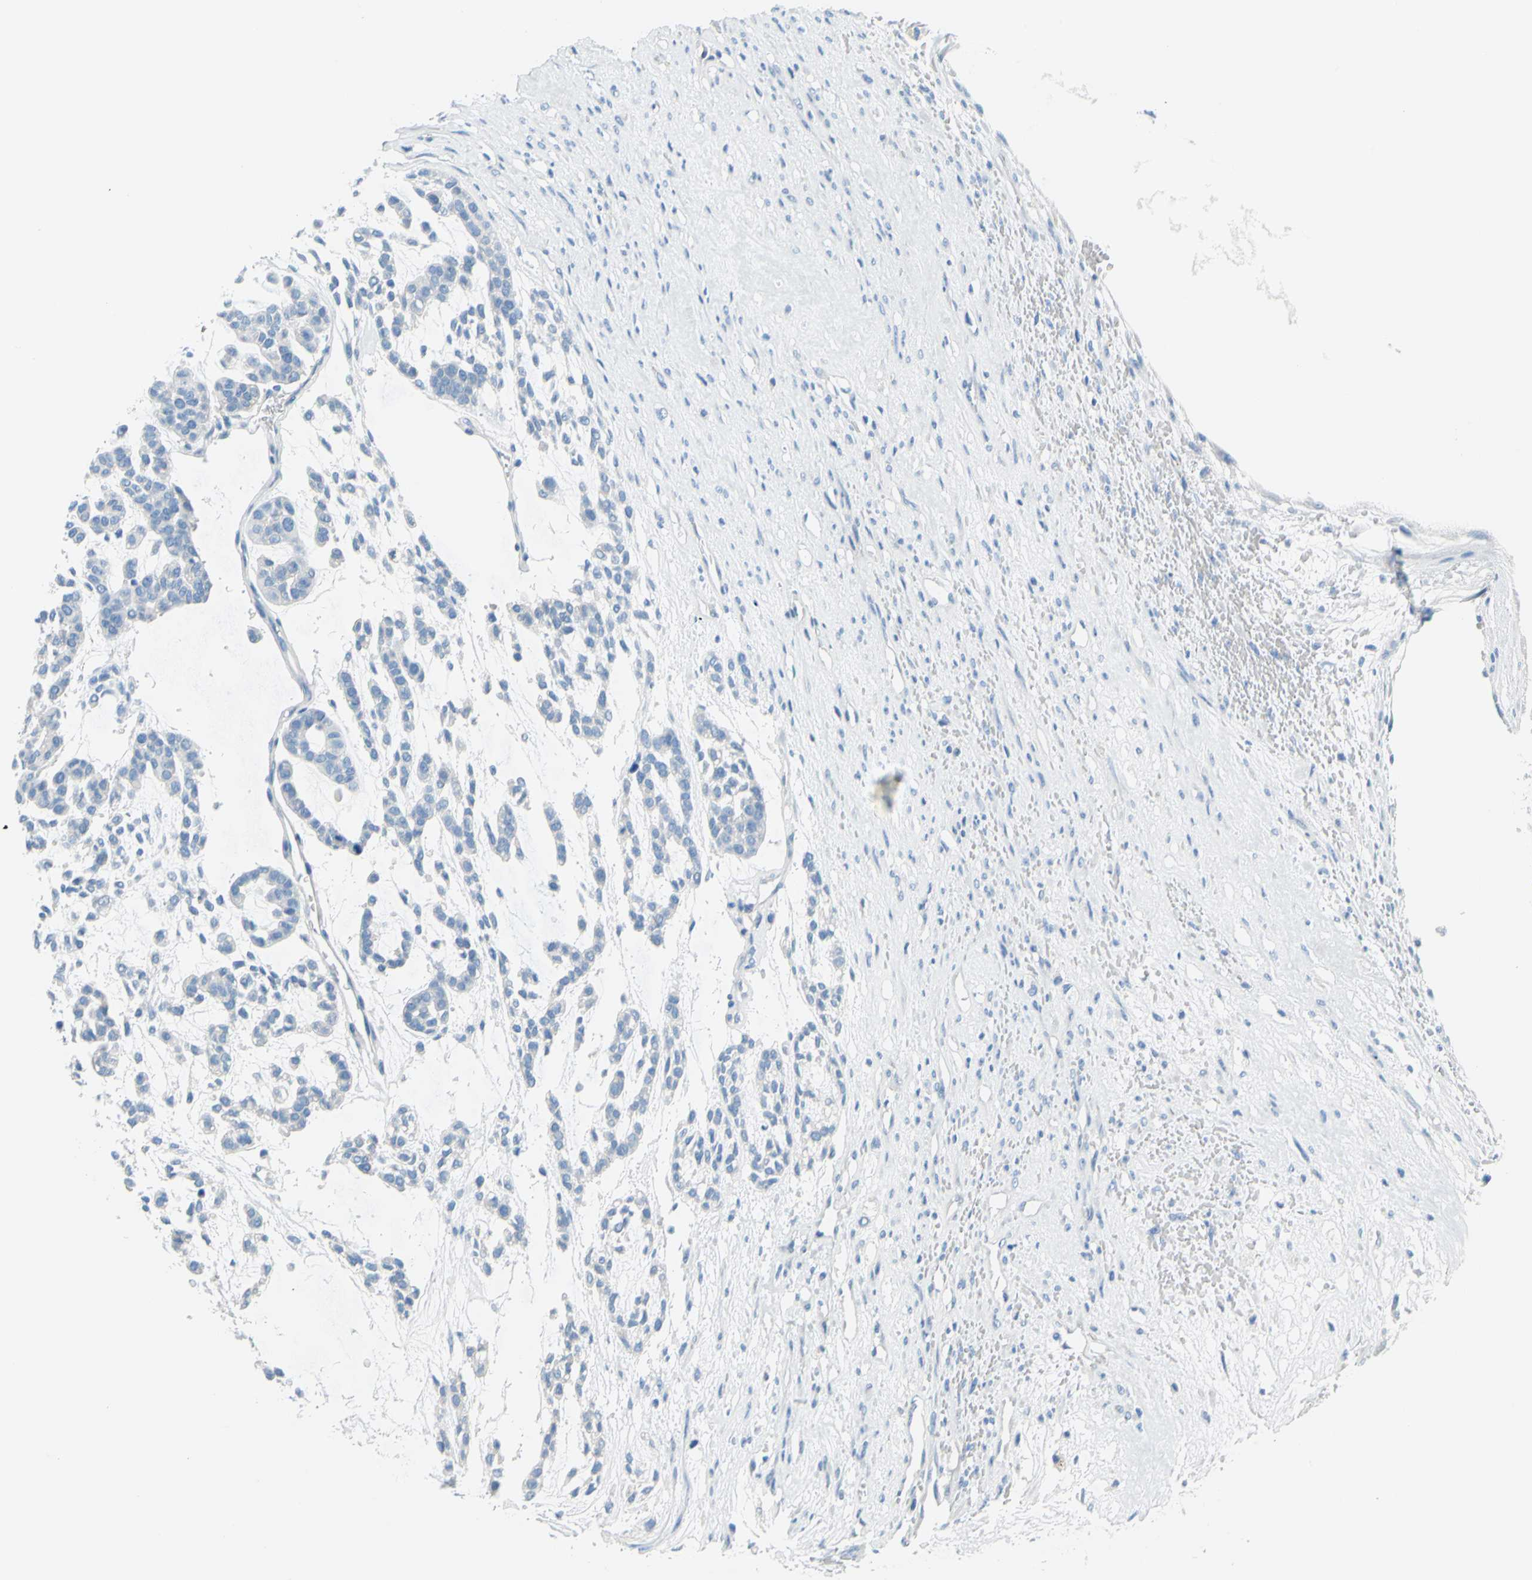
{"staining": {"intensity": "negative", "quantity": "none", "location": "none"}, "tissue": "head and neck cancer", "cell_type": "Tumor cells", "image_type": "cancer", "snomed": [{"axis": "morphology", "description": "Adenocarcinoma, NOS"}, {"axis": "morphology", "description": "Adenoma, NOS"}, {"axis": "topography", "description": "Head-Neck"}], "caption": "This micrograph is of head and neck cancer stained with immunohistochemistry (IHC) to label a protein in brown with the nuclei are counter-stained blue. There is no staining in tumor cells.", "gene": "DCT", "patient": {"sex": "female", "age": 55}}